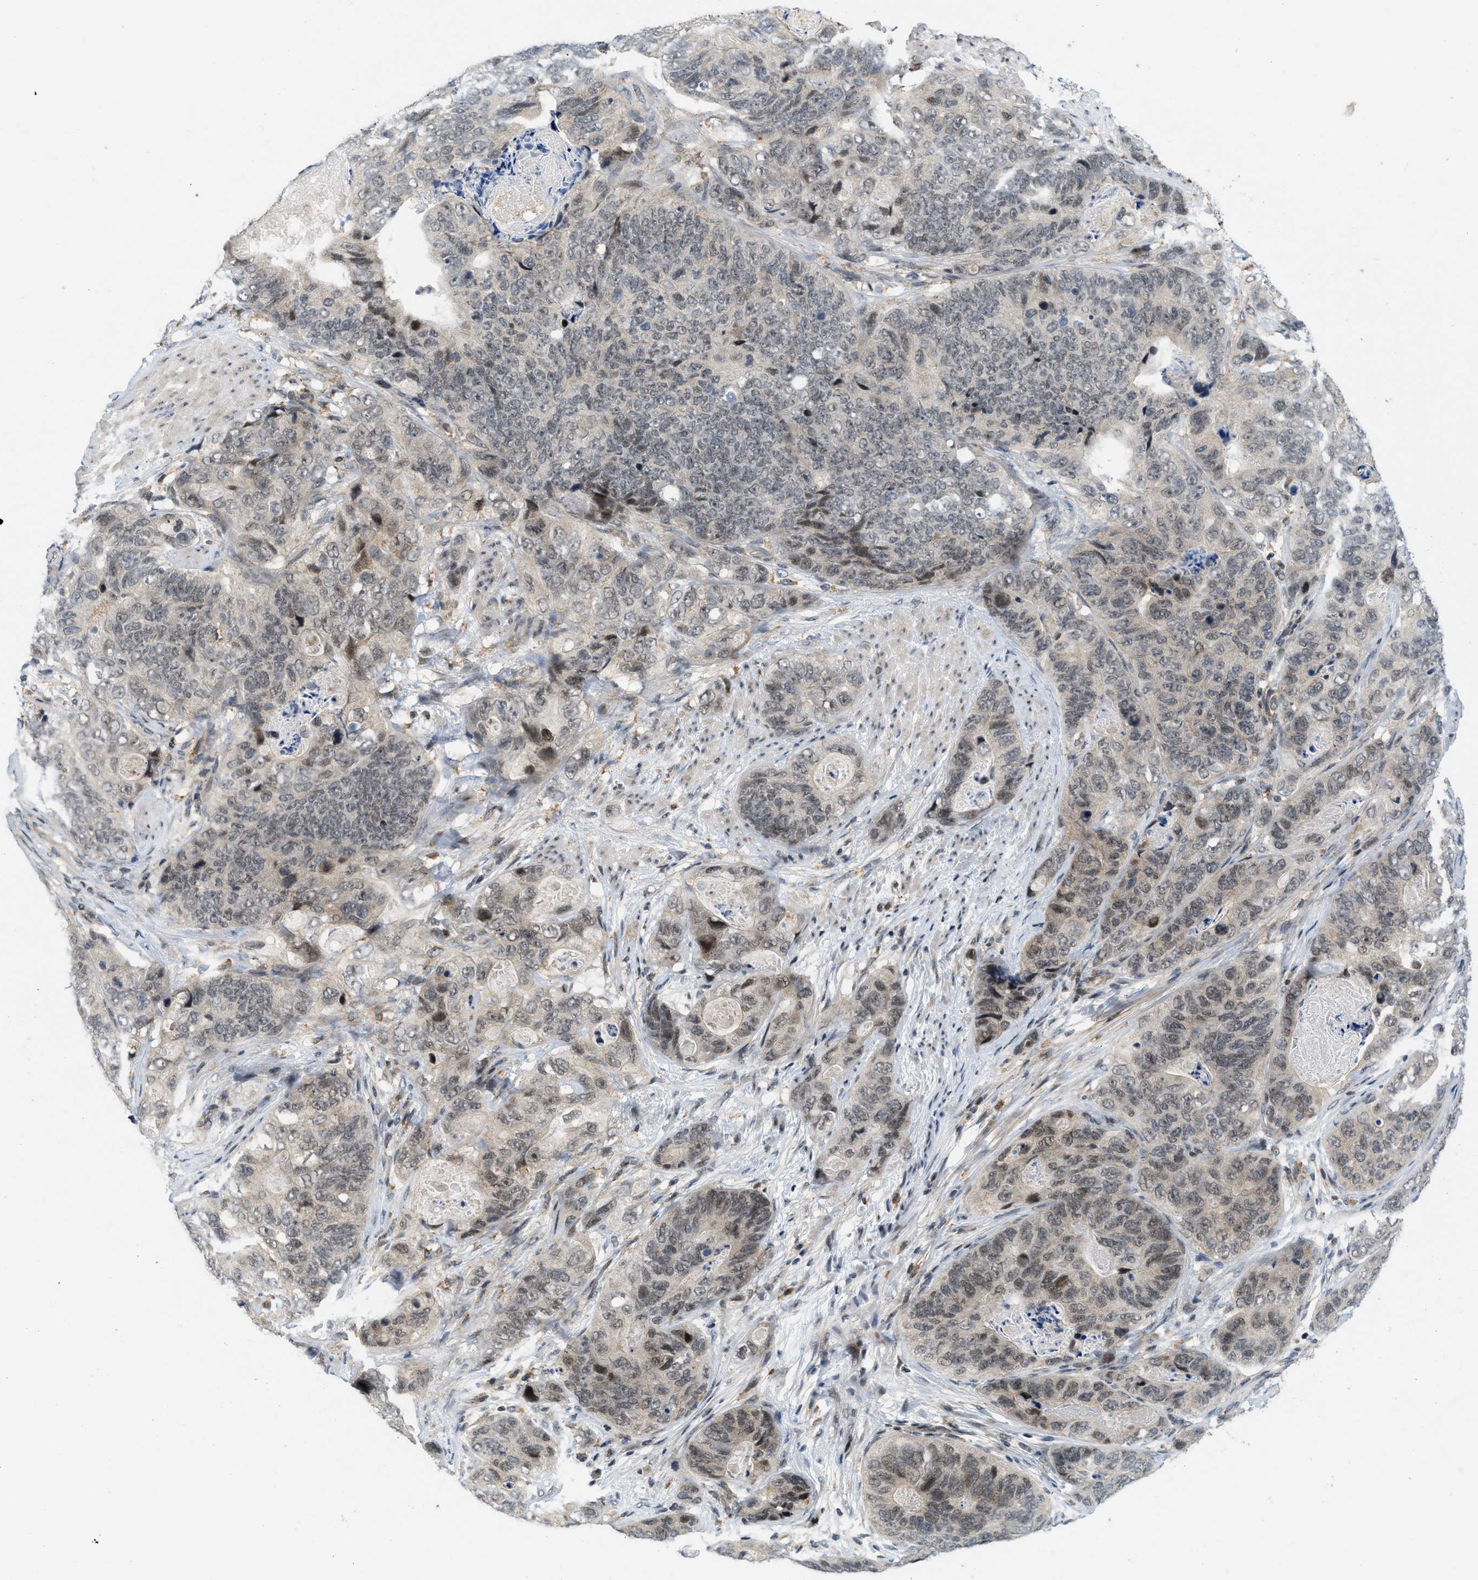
{"staining": {"intensity": "moderate", "quantity": "25%-75%", "location": "nuclear"}, "tissue": "stomach cancer", "cell_type": "Tumor cells", "image_type": "cancer", "snomed": [{"axis": "morphology", "description": "Adenocarcinoma, NOS"}, {"axis": "topography", "description": "Stomach"}], "caption": "Human stomach adenocarcinoma stained with a protein marker reveals moderate staining in tumor cells.", "gene": "ING1", "patient": {"sex": "female", "age": 89}}